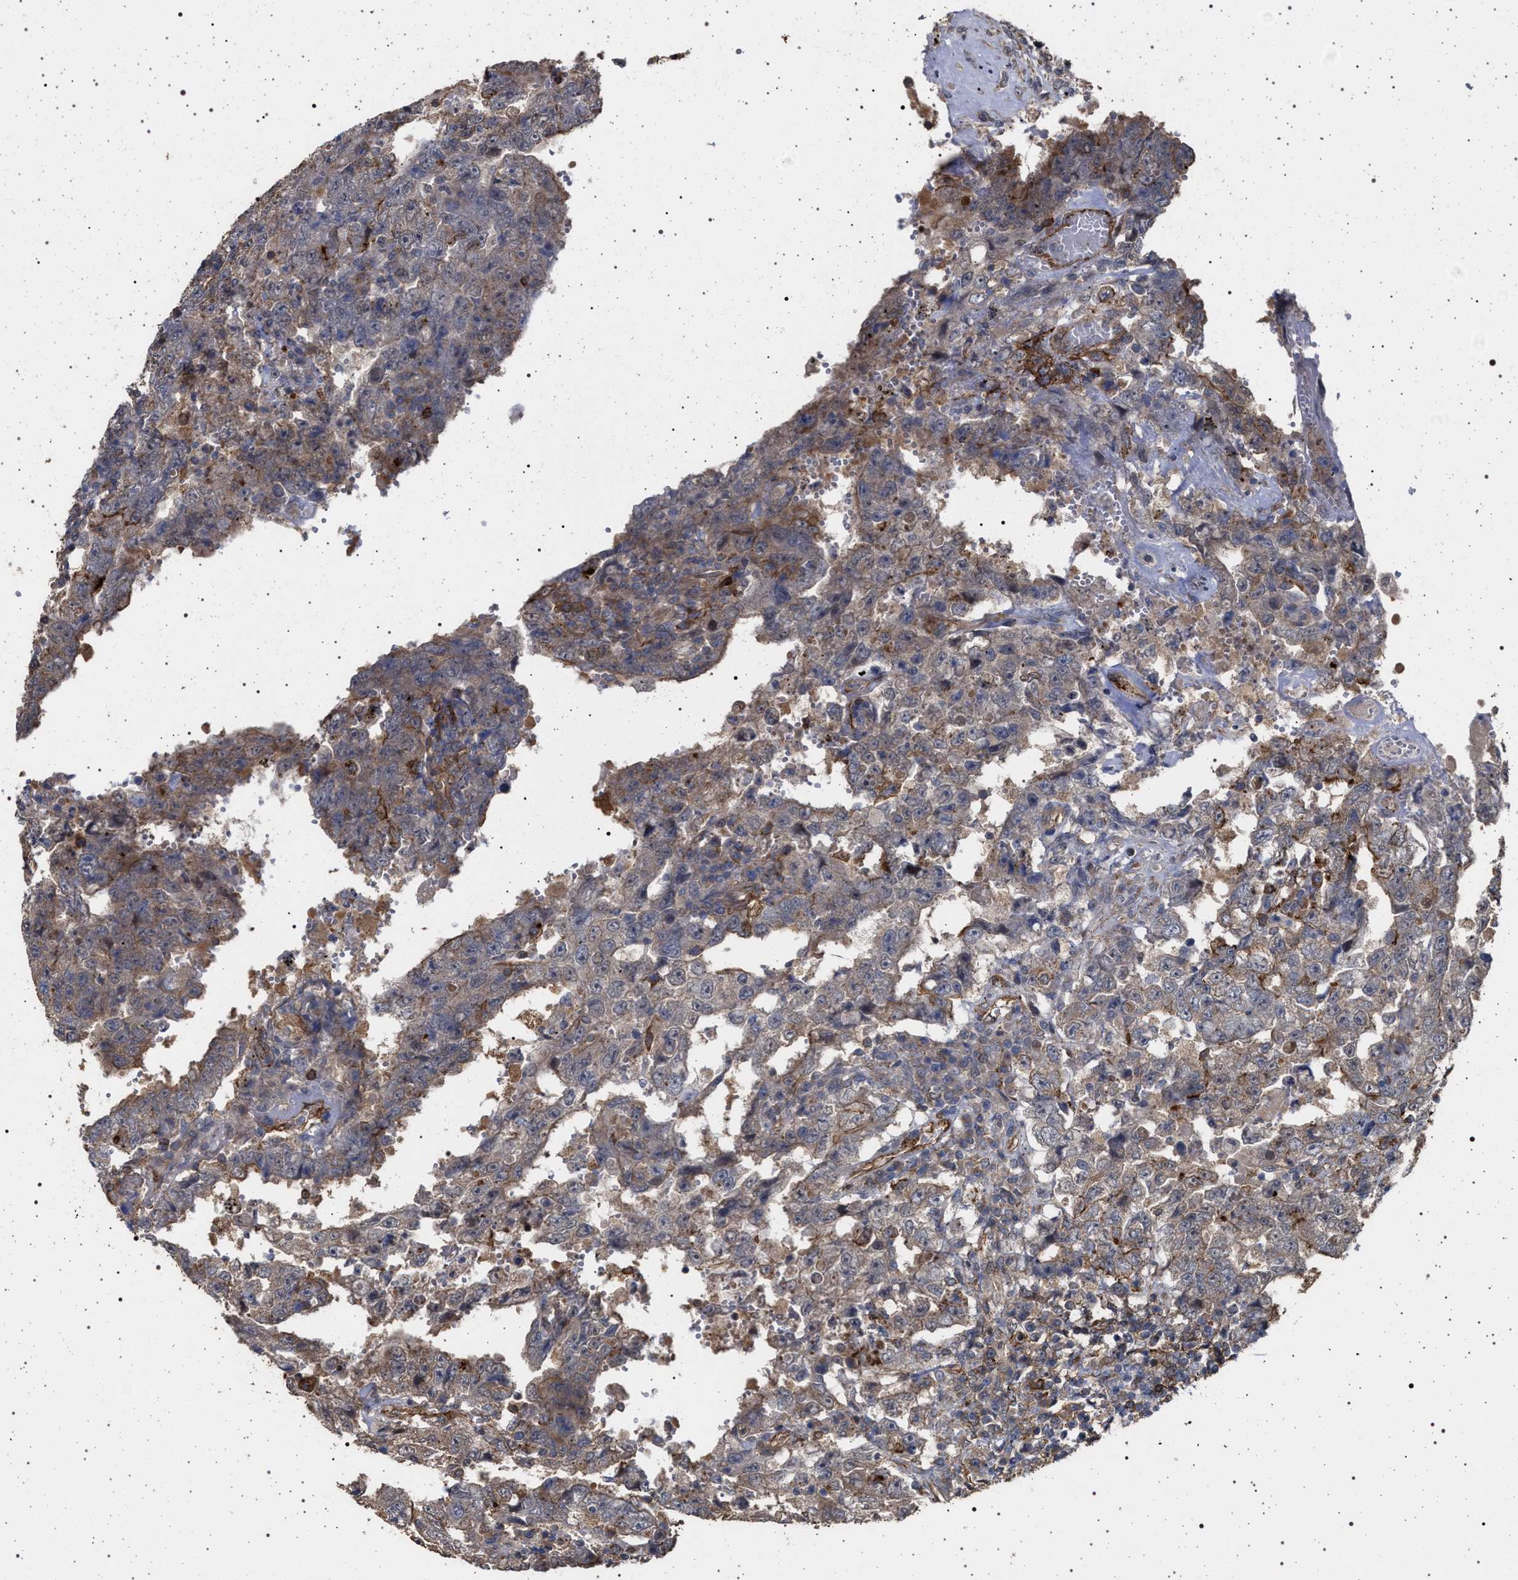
{"staining": {"intensity": "moderate", "quantity": "25%-75%", "location": "cytoplasmic/membranous"}, "tissue": "testis cancer", "cell_type": "Tumor cells", "image_type": "cancer", "snomed": [{"axis": "morphology", "description": "Carcinoma, Embryonal, NOS"}, {"axis": "topography", "description": "Testis"}], "caption": "High-power microscopy captured an immunohistochemistry image of embryonal carcinoma (testis), revealing moderate cytoplasmic/membranous positivity in approximately 25%-75% of tumor cells.", "gene": "IFT20", "patient": {"sex": "male", "age": 26}}